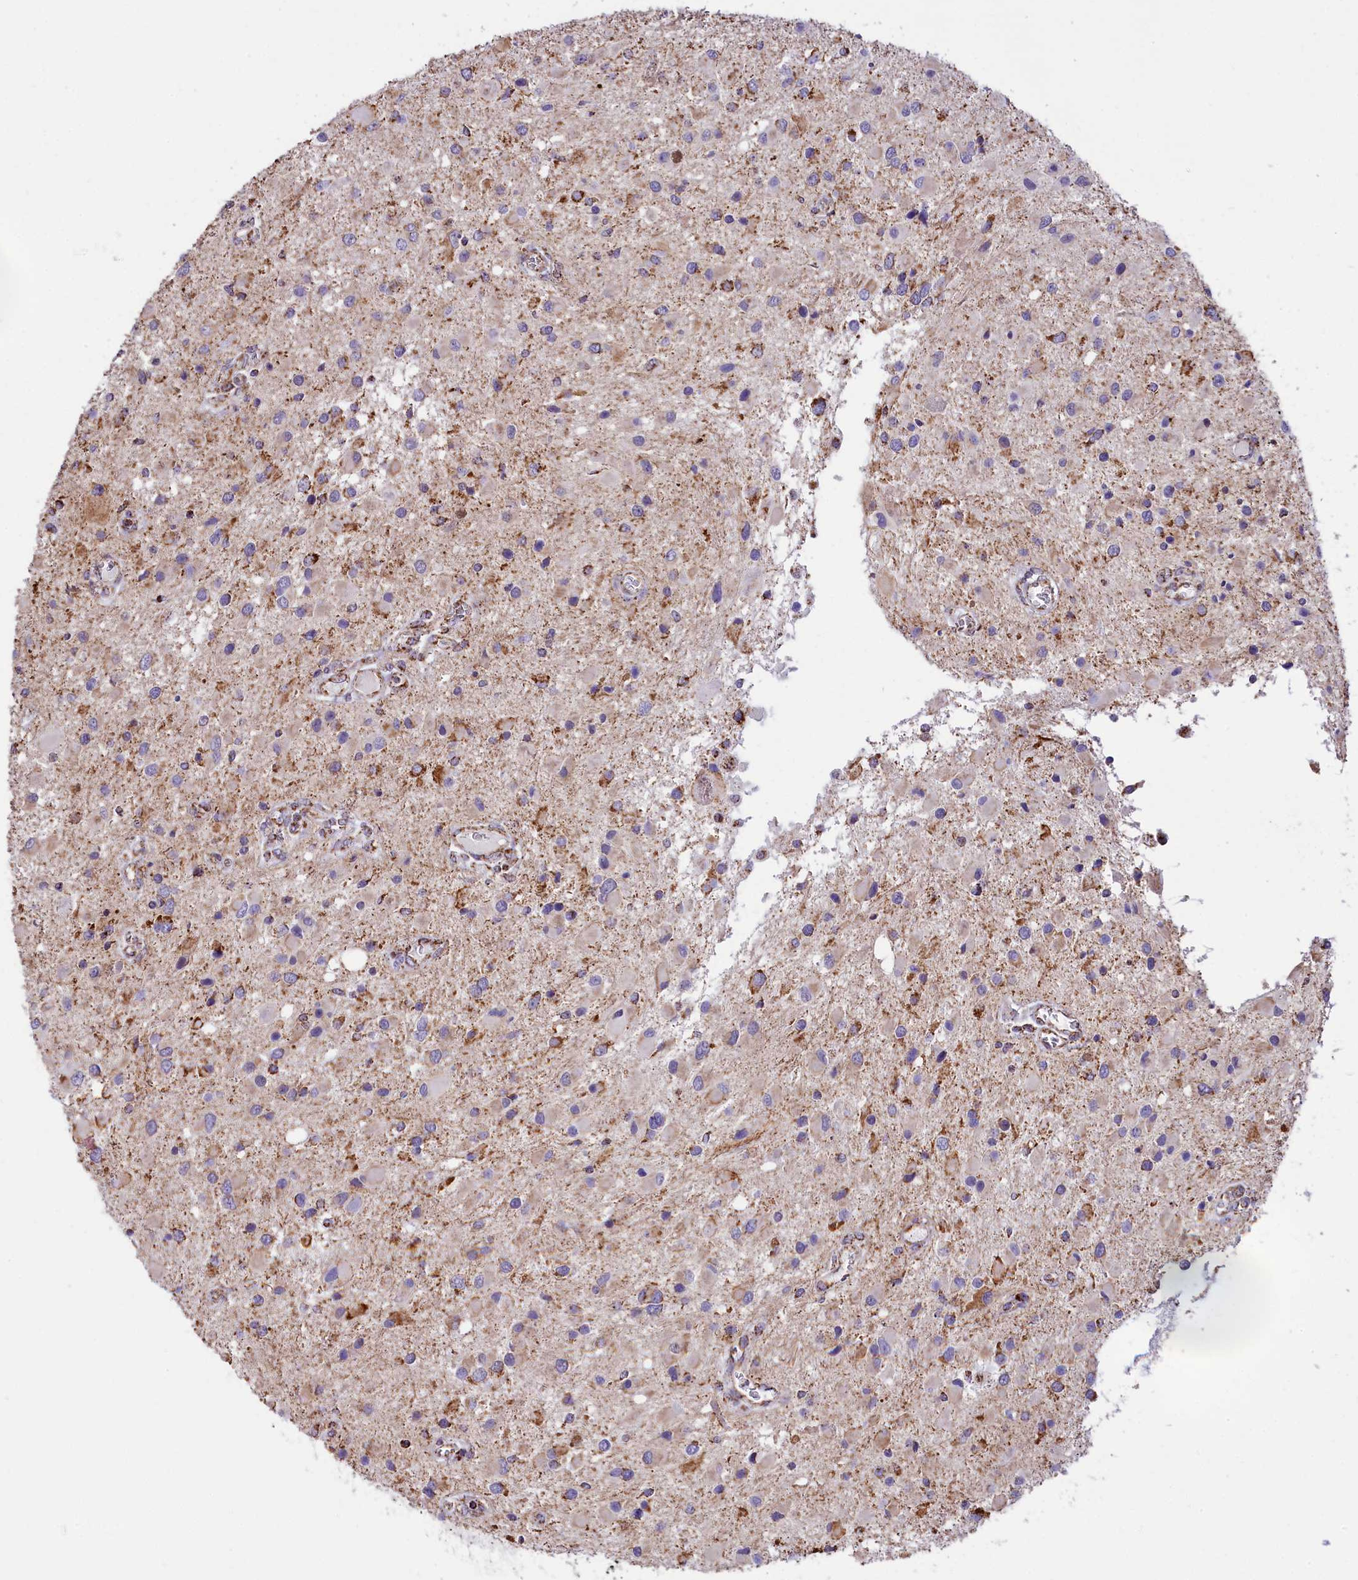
{"staining": {"intensity": "moderate", "quantity": "25%-75%", "location": "cytoplasmic/membranous"}, "tissue": "glioma", "cell_type": "Tumor cells", "image_type": "cancer", "snomed": [{"axis": "morphology", "description": "Glioma, malignant, High grade"}, {"axis": "topography", "description": "Brain"}], "caption": "Immunohistochemical staining of glioma displays medium levels of moderate cytoplasmic/membranous expression in approximately 25%-75% of tumor cells. The protein is shown in brown color, while the nuclei are stained blue.", "gene": "NDUFA8", "patient": {"sex": "male", "age": 53}}